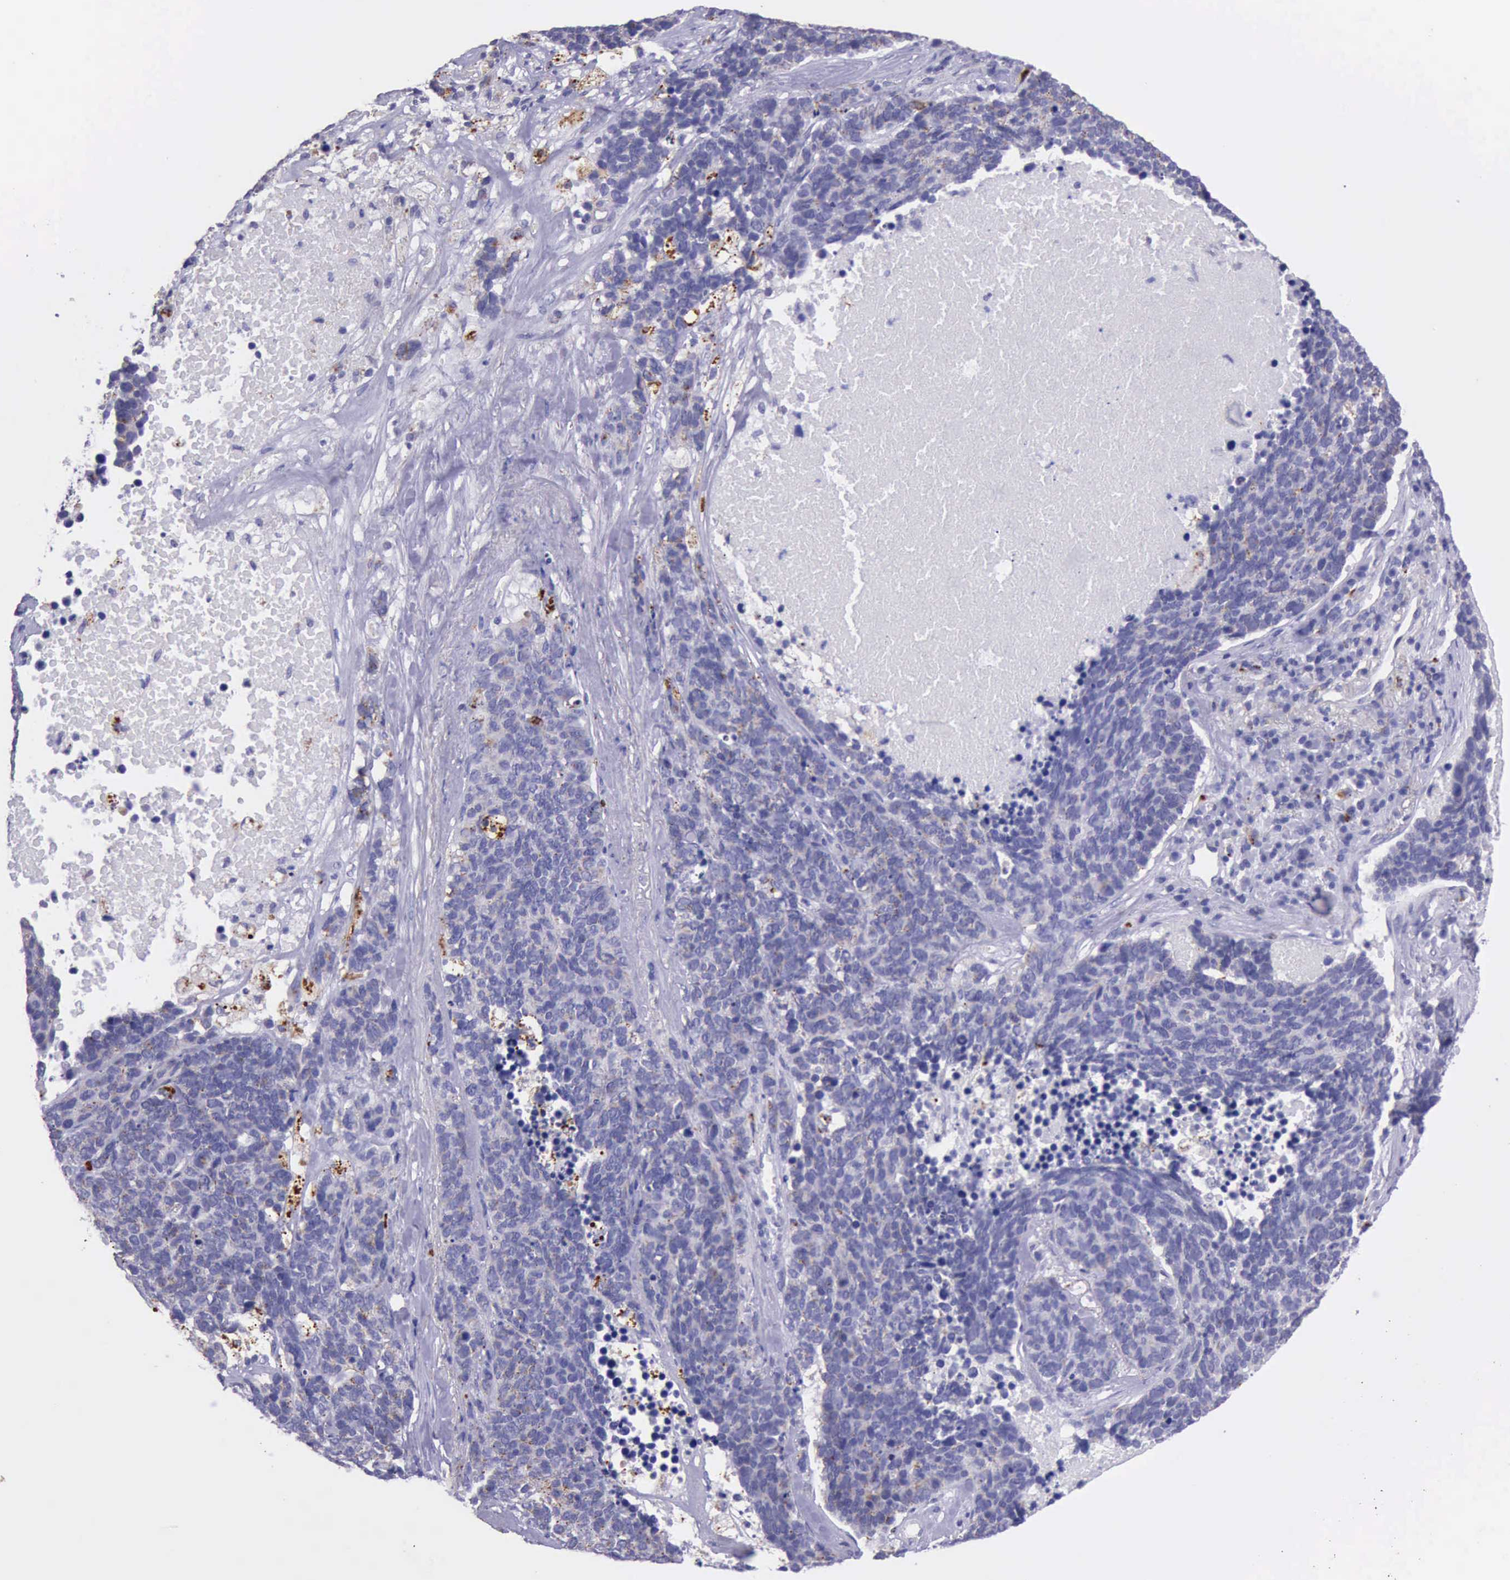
{"staining": {"intensity": "negative", "quantity": "none", "location": "none"}, "tissue": "lung cancer", "cell_type": "Tumor cells", "image_type": "cancer", "snomed": [{"axis": "morphology", "description": "Neoplasm, malignant, NOS"}, {"axis": "topography", "description": "Lung"}], "caption": "Lung neoplasm (malignant) was stained to show a protein in brown. There is no significant positivity in tumor cells.", "gene": "GLA", "patient": {"sex": "female", "age": 75}}